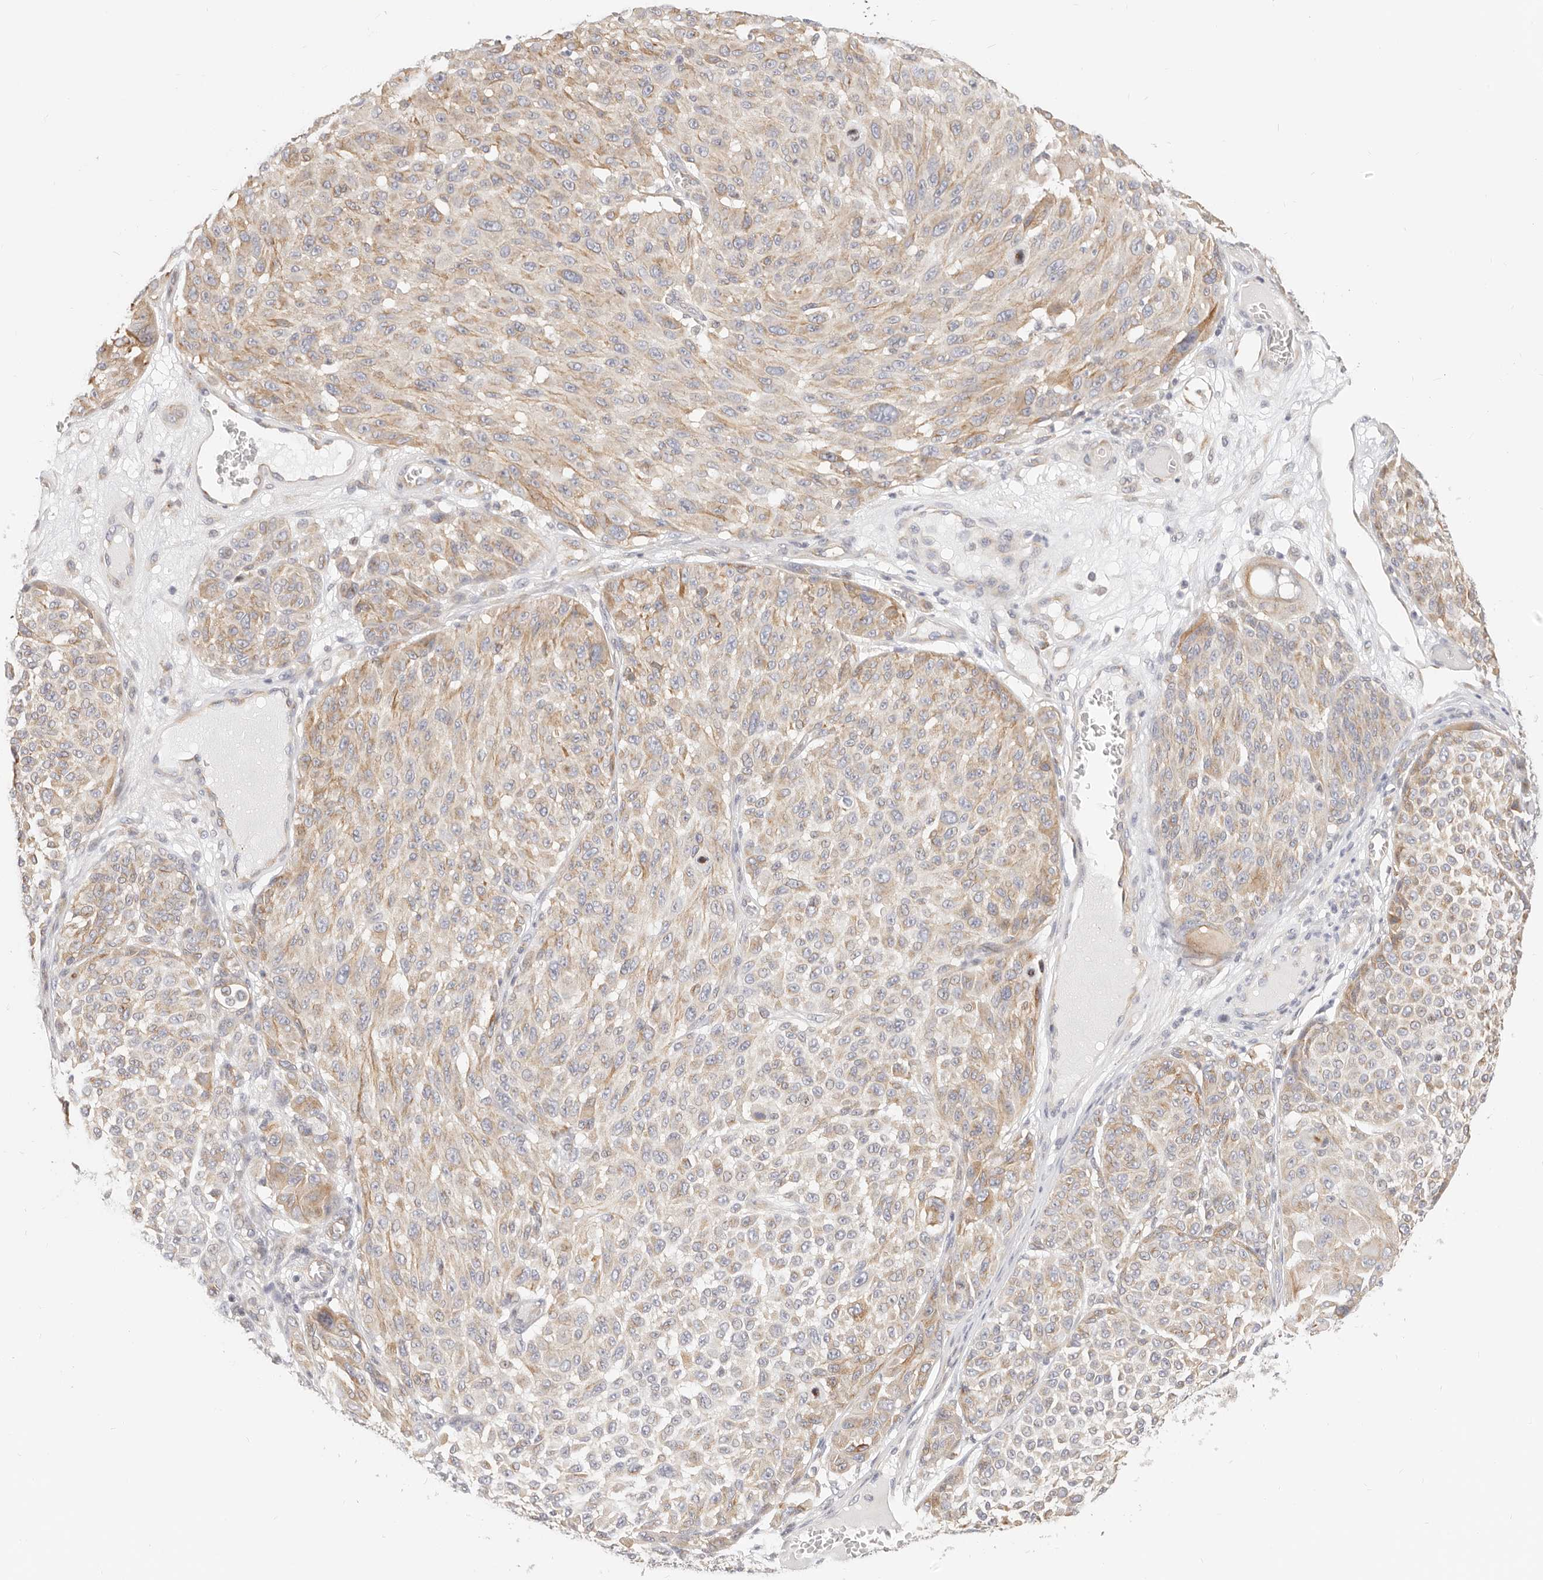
{"staining": {"intensity": "weak", "quantity": ">75%", "location": "cytoplasmic/membranous"}, "tissue": "melanoma", "cell_type": "Tumor cells", "image_type": "cancer", "snomed": [{"axis": "morphology", "description": "Malignant melanoma, NOS"}, {"axis": "topography", "description": "Skin"}], "caption": "The image displays a brown stain indicating the presence of a protein in the cytoplasmic/membranous of tumor cells in melanoma. Using DAB (3,3'-diaminobenzidine) (brown) and hematoxylin (blue) stains, captured at high magnification using brightfield microscopy.", "gene": "DTNBP1", "patient": {"sex": "male", "age": 83}}